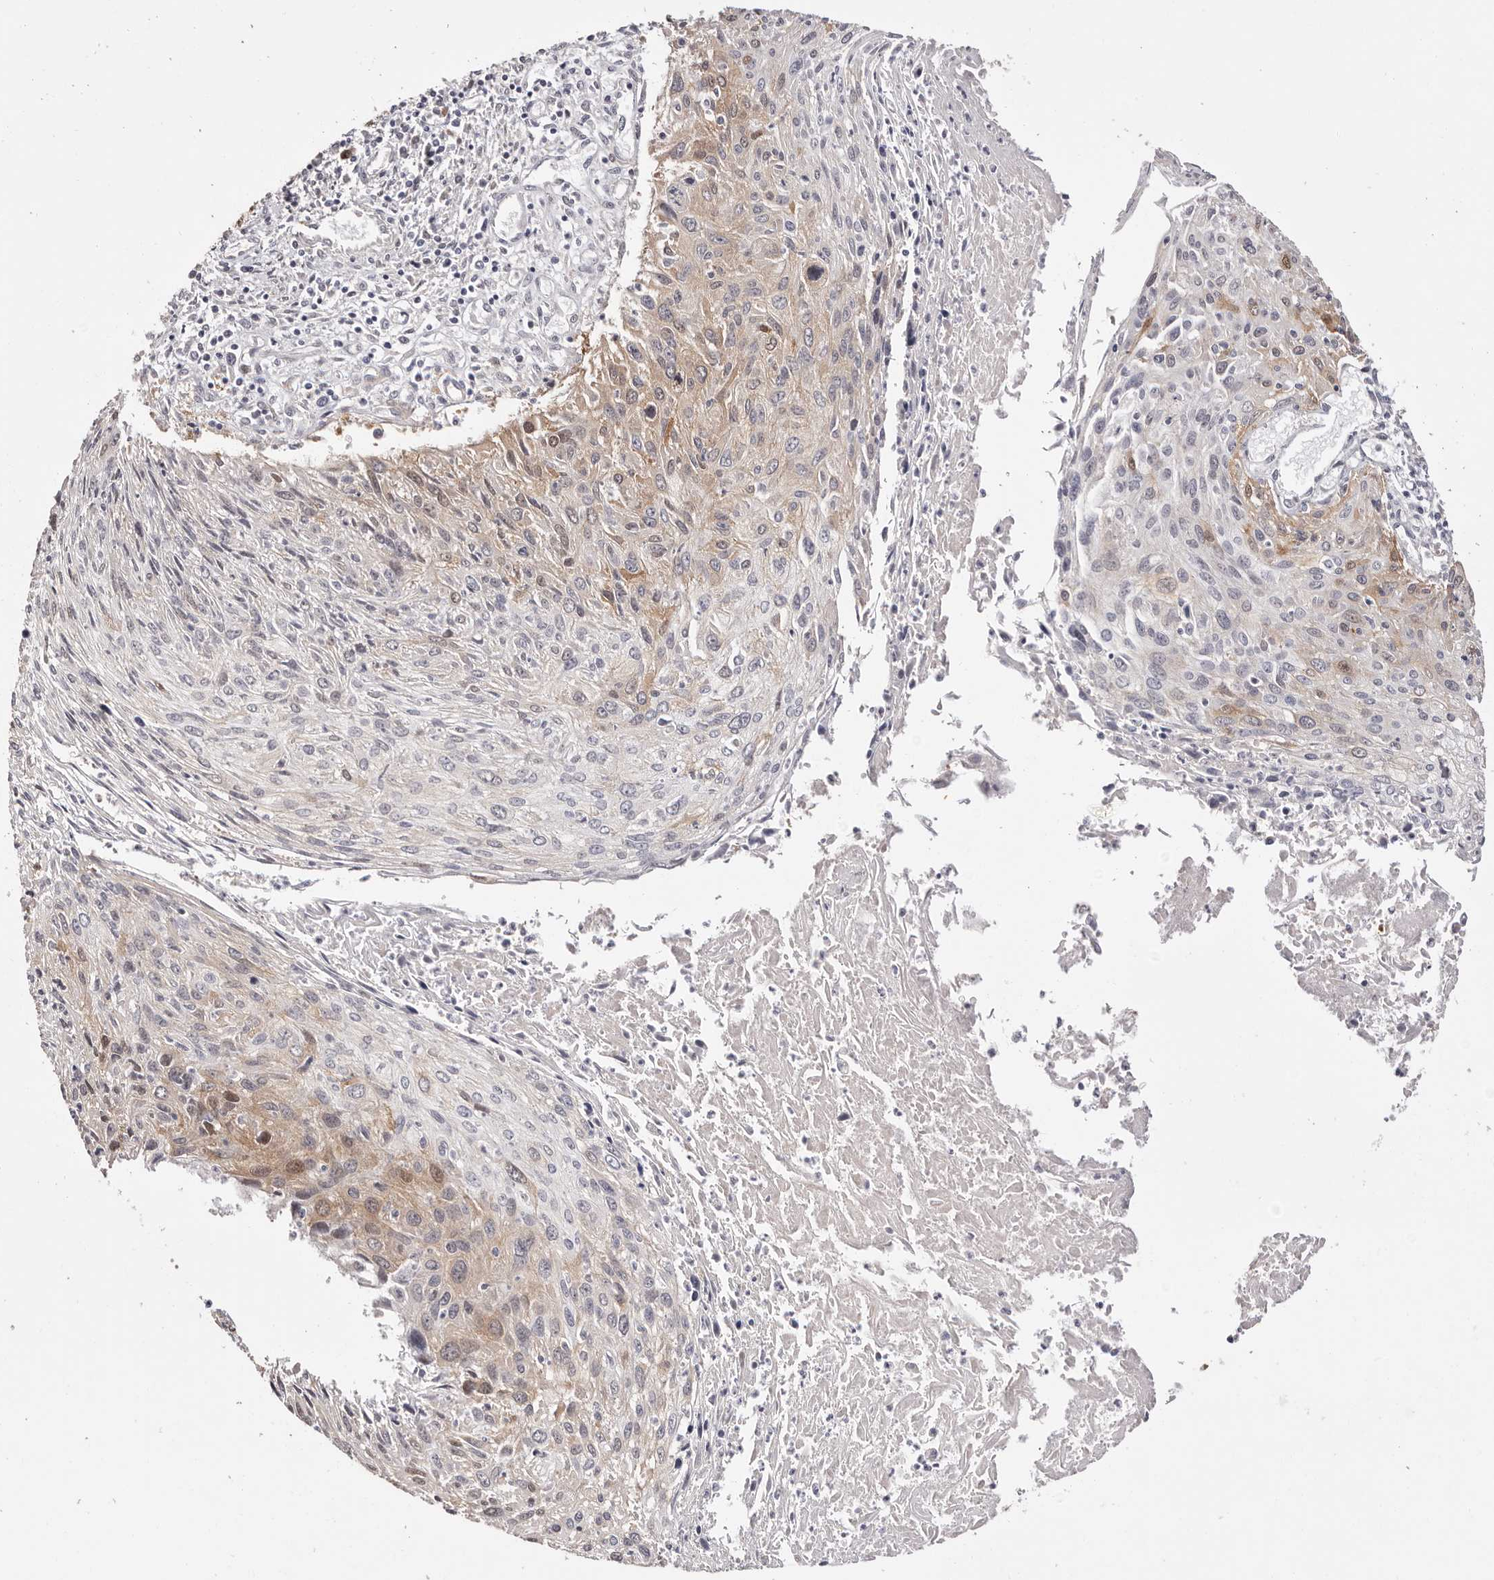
{"staining": {"intensity": "moderate", "quantity": "25%-75%", "location": "cytoplasmic/membranous"}, "tissue": "cervical cancer", "cell_type": "Tumor cells", "image_type": "cancer", "snomed": [{"axis": "morphology", "description": "Squamous cell carcinoma, NOS"}, {"axis": "topography", "description": "Cervix"}], "caption": "High-power microscopy captured an immunohistochemistry (IHC) image of cervical squamous cell carcinoma, revealing moderate cytoplasmic/membranous staining in approximately 25%-75% of tumor cells.", "gene": "GFOD1", "patient": {"sex": "female", "age": 51}}